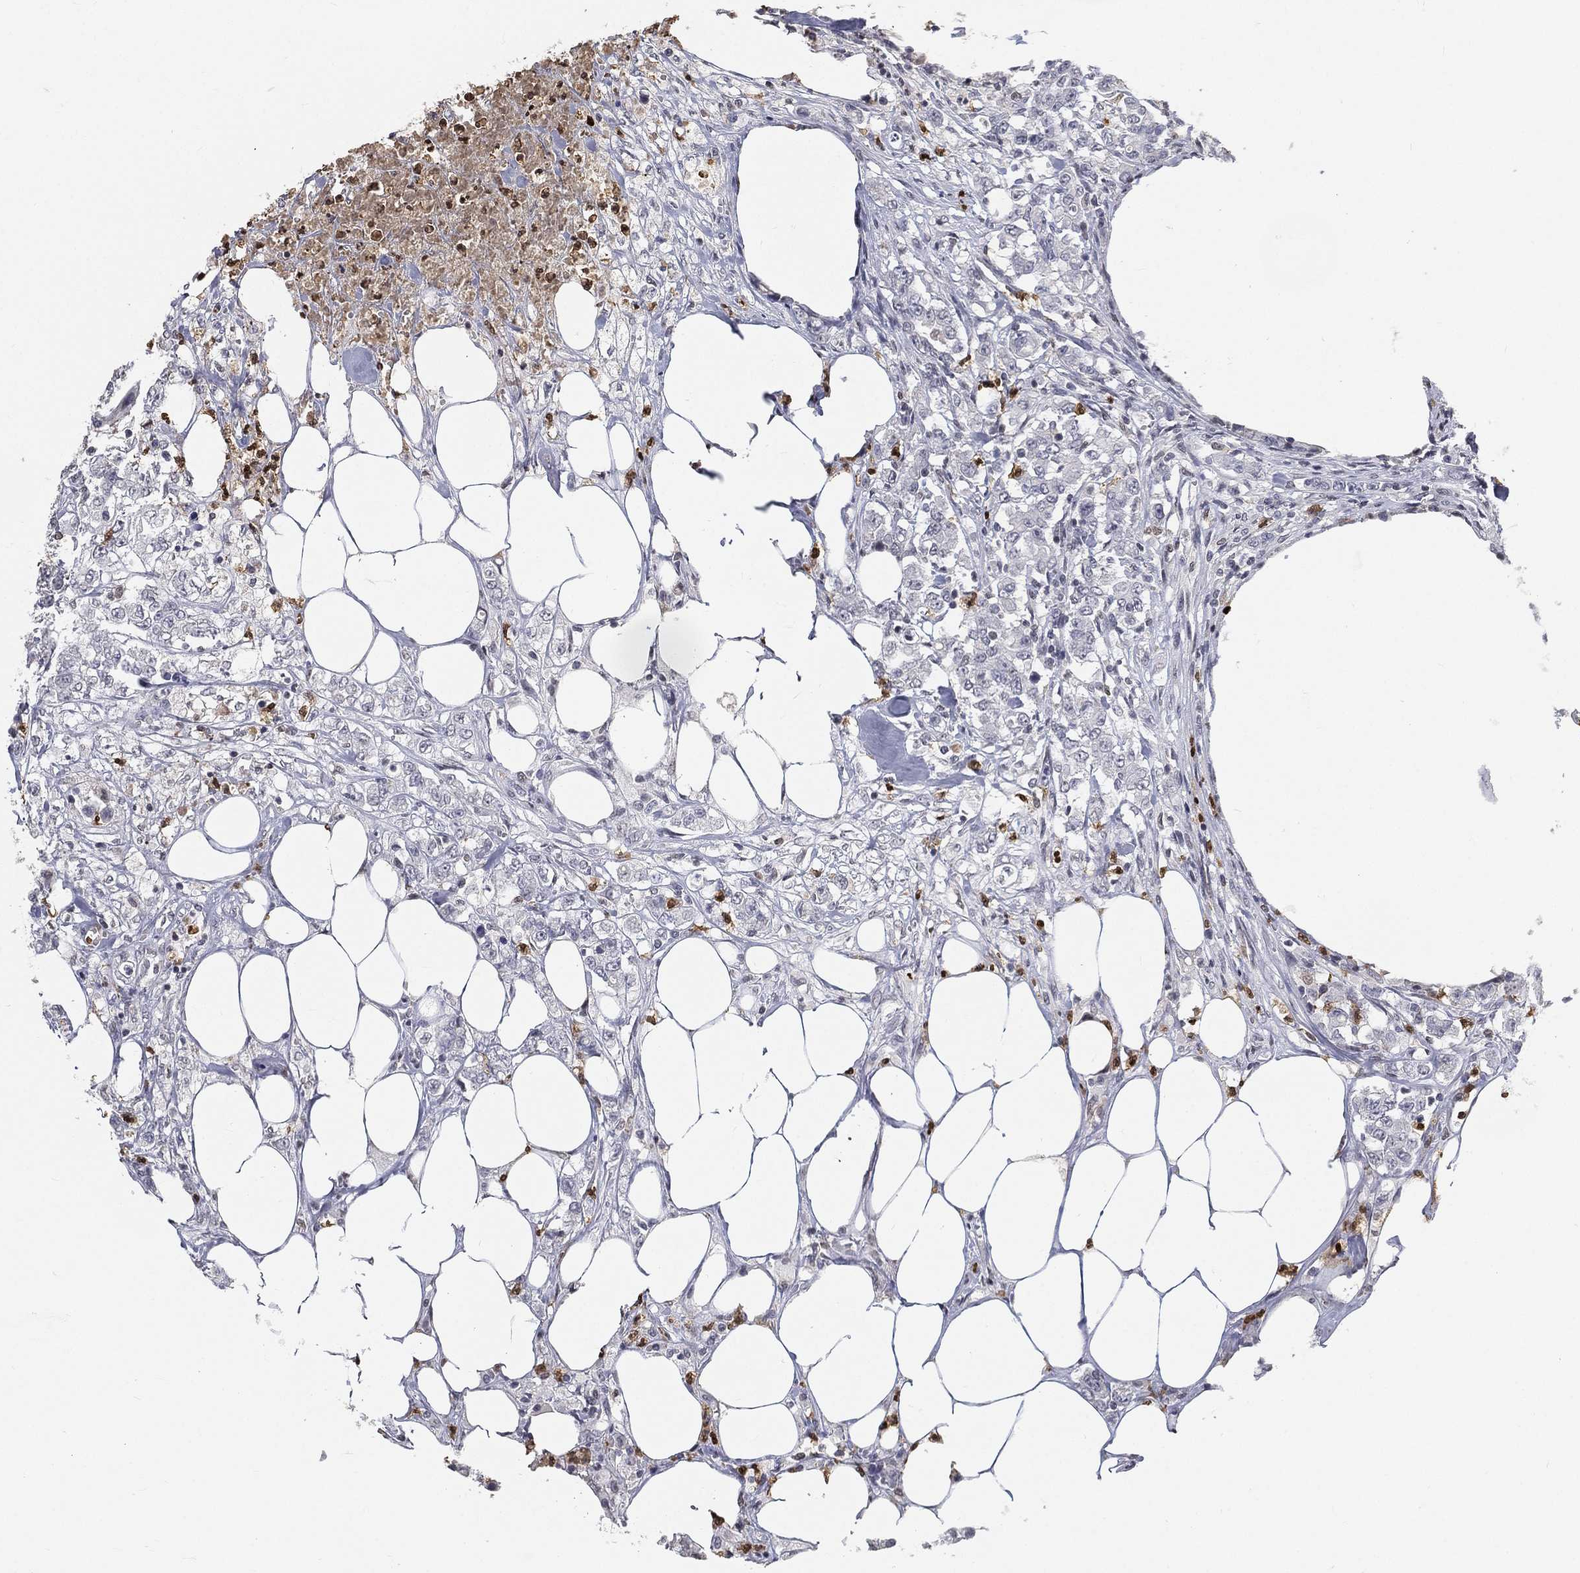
{"staining": {"intensity": "negative", "quantity": "none", "location": "none"}, "tissue": "colorectal cancer", "cell_type": "Tumor cells", "image_type": "cancer", "snomed": [{"axis": "morphology", "description": "Adenocarcinoma, NOS"}, {"axis": "topography", "description": "Colon"}], "caption": "Immunohistochemistry (IHC) image of human colorectal cancer (adenocarcinoma) stained for a protein (brown), which reveals no staining in tumor cells.", "gene": "ARG1", "patient": {"sex": "female", "age": 48}}